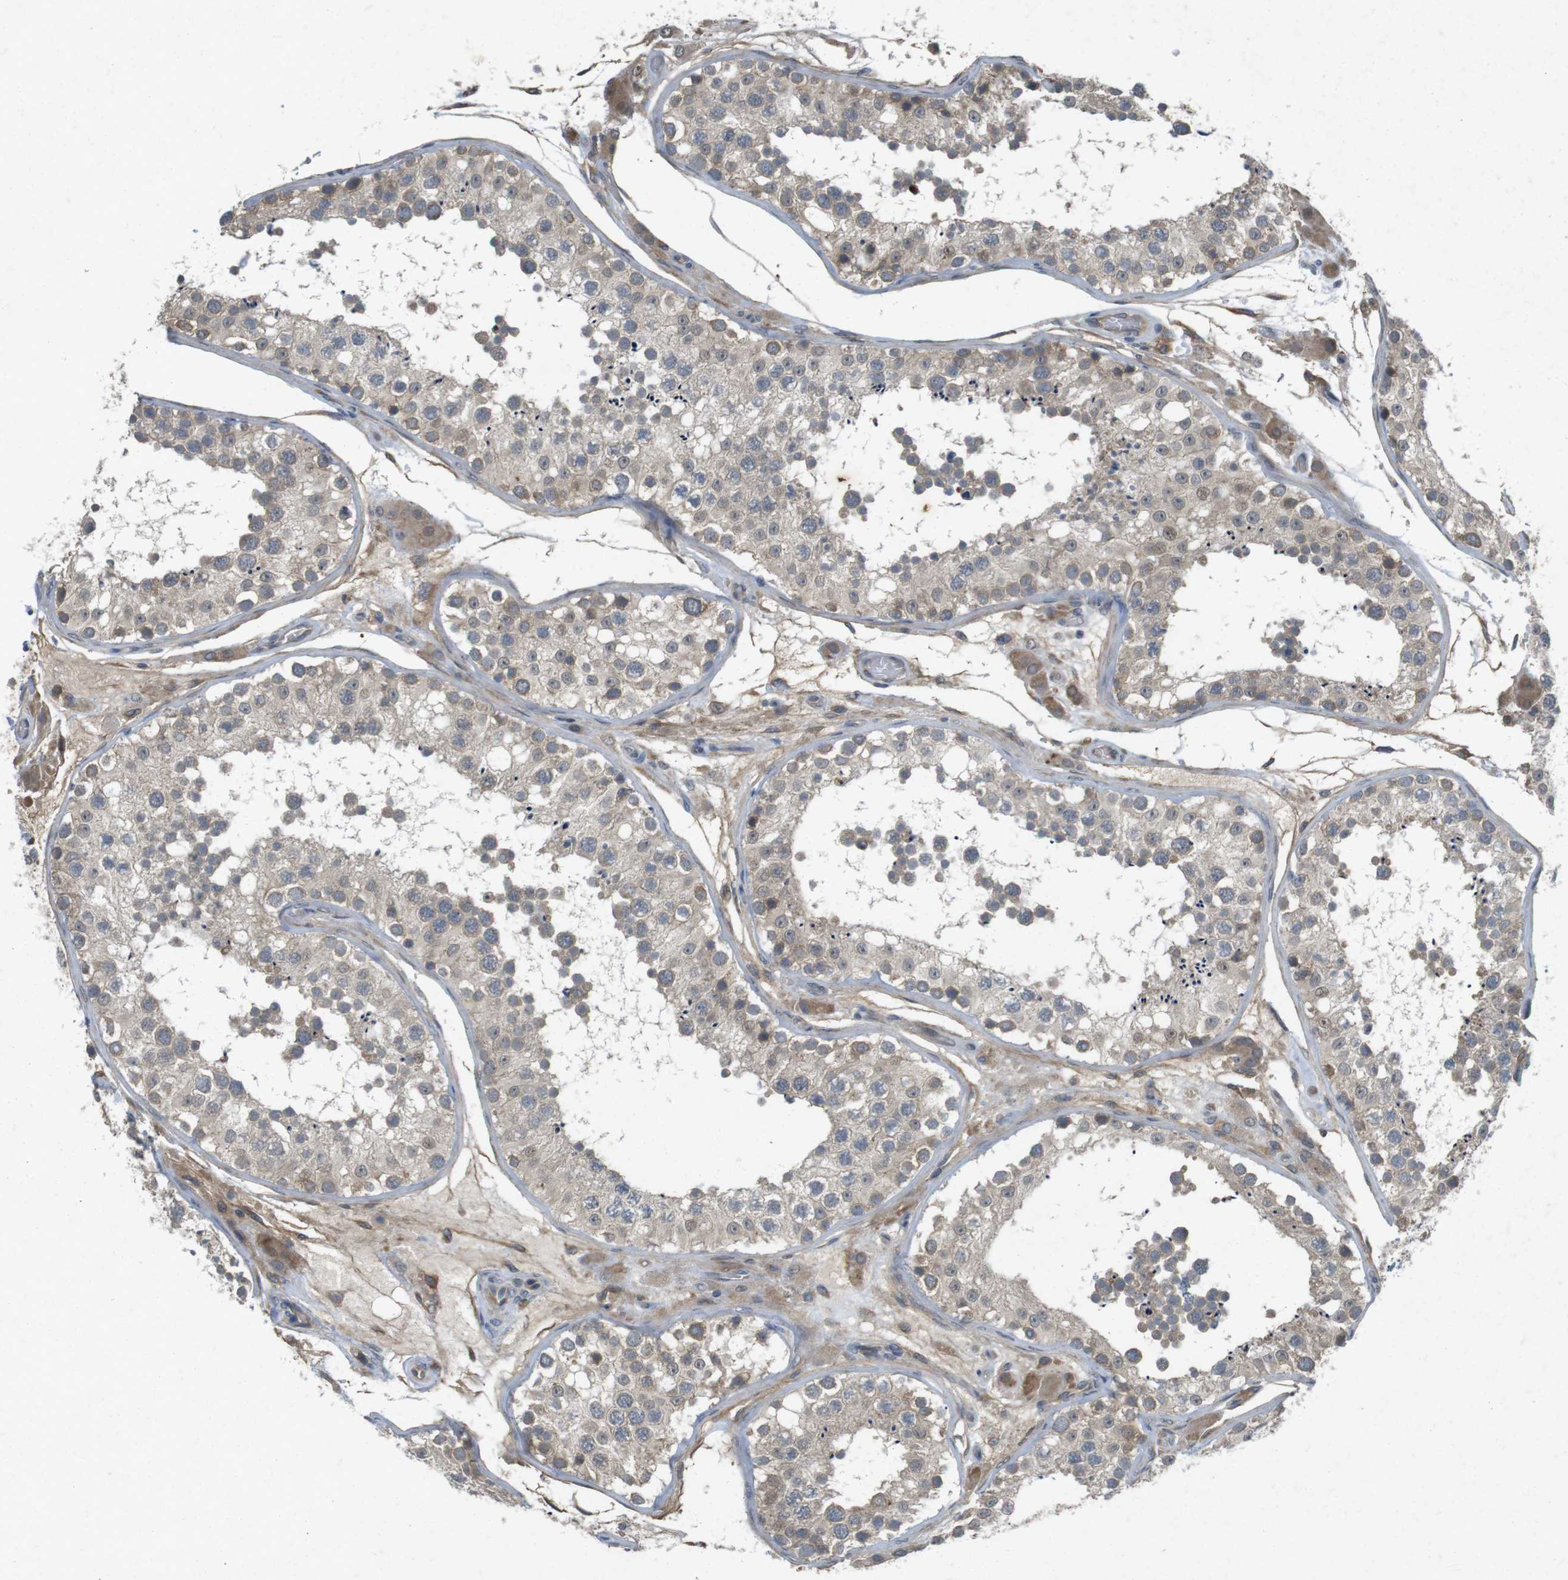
{"staining": {"intensity": "weak", "quantity": ">75%", "location": "cytoplasmic/membranous"}, "tissue": "testis", "cell_type": "Cells in seminiferous ducts", "image_type": "normal", "snomed": [{"axis": "morphology", "description": "Normal tissue, NOS"}, {"axis": "topography", "description": "Testis"}], "caption": "Cells in seminiferous ducts exhibit low levels of weak cytoplasmic/membranous positivity in approximately >75% of cells in normal testis. (IHC, brightfield microscopy, high magnification).", "gene": "FLCN", "patient": {"sex": "male", "age": 26}}